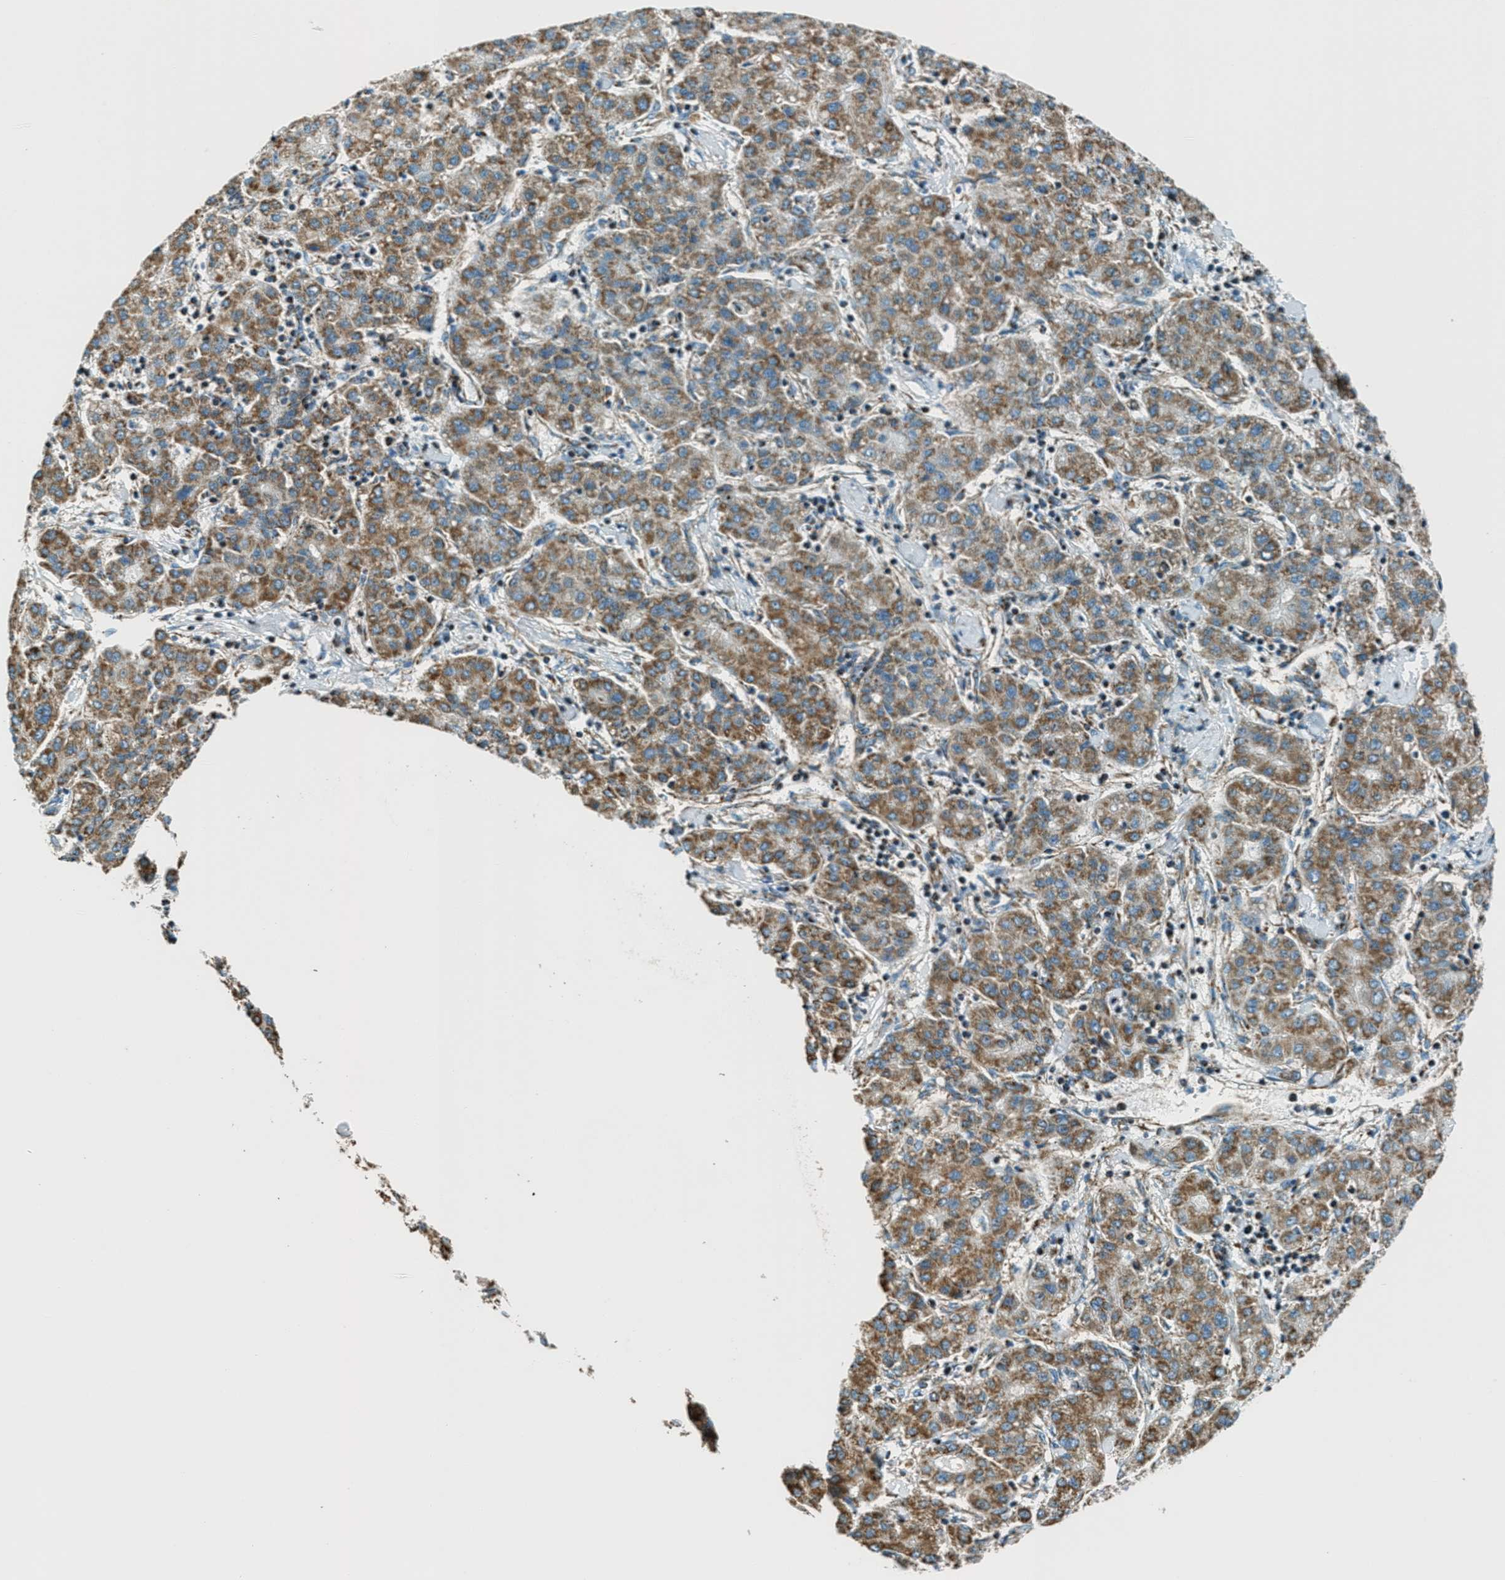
{"staining": {"intensity": "moderate", "quantity": ">75%", "location": "cytoplasmic/membranous"}, "tissue": "liver cancer", "cell_type": "Tumor cells", "image_type": "cancer", "snomed": [{"axis": "morphology", "description": "Carcinoma, Hepatocellular, NOS"}, {"axis": "topography", "description": "Liver"}], "caption": "Moderate cytoplasmic/membranous protein positivity is identified in about >75% of tumor cells in liver hepatocellular carcinoma.", "gene": "CHST15", "patient": {"sex": "male", "age": 65}}